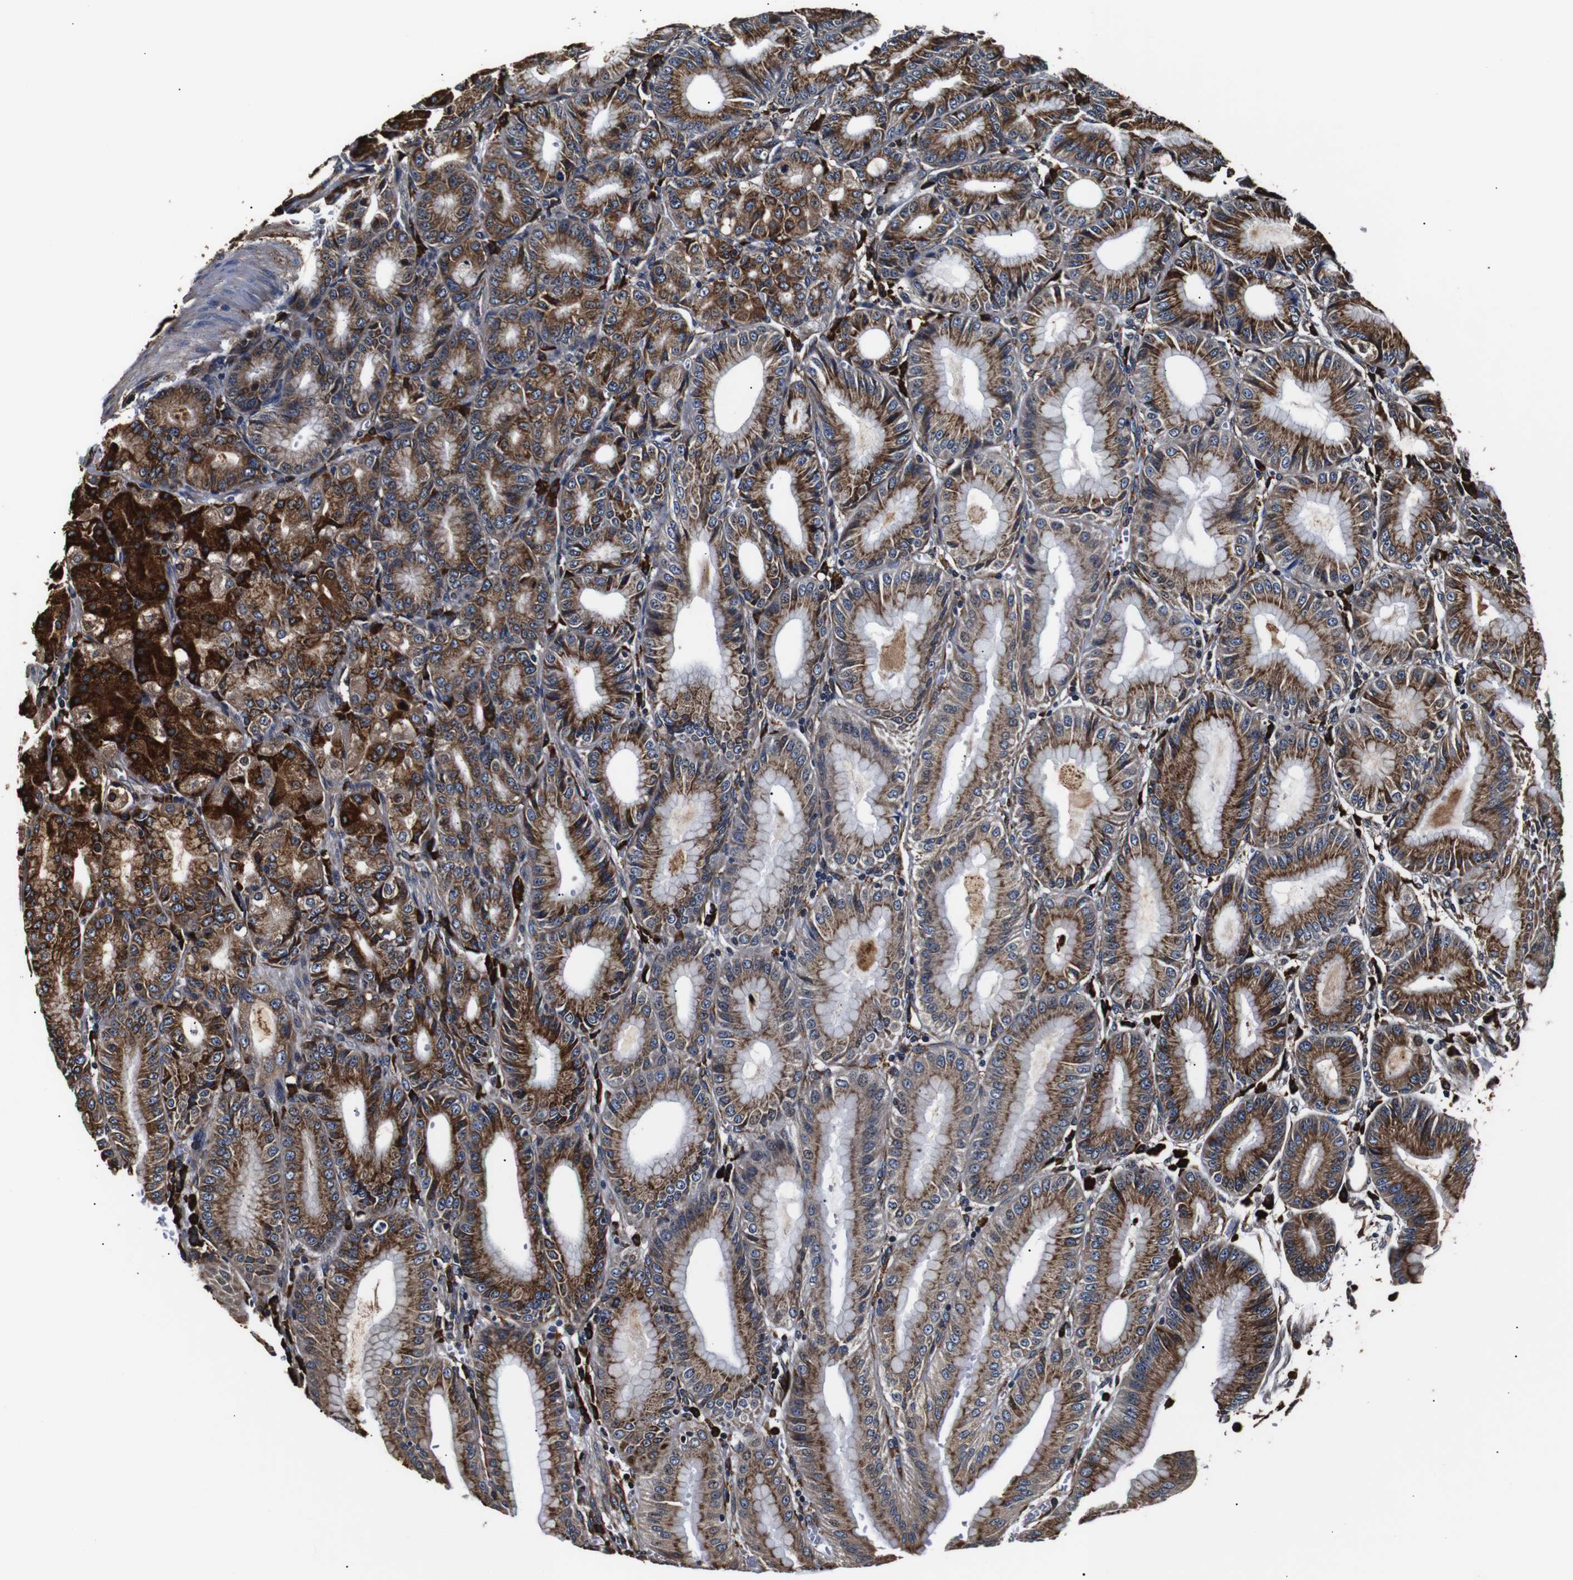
{"staining": {"intensity": "strong", "quantity": "25%-75%", "location": "cytoplasmic/membranous"}, "tissue": "stomach", "cell_type": "Glandular cells", "image_type": "normal", "snomed": [{"axis": "morphology", "description": "Normal tissue, NOS"}, {"axis": "topography", "description": "Stomach, lower"}], "caption": "DAB (3,3'-diaminobenzidine) immunohistochemical staining of normal human stomach reveals strong cytoplasmic/membranous protein staining in approximately 25%-75% of glandular cells. The staining was performed using DAB to visualize the protein expression in brown, while the nuclei were stained in blue with hematoxylin (Magnification: 20x).", "gene": "HHIP", "patient": {"sex": "male", "age": 71}}